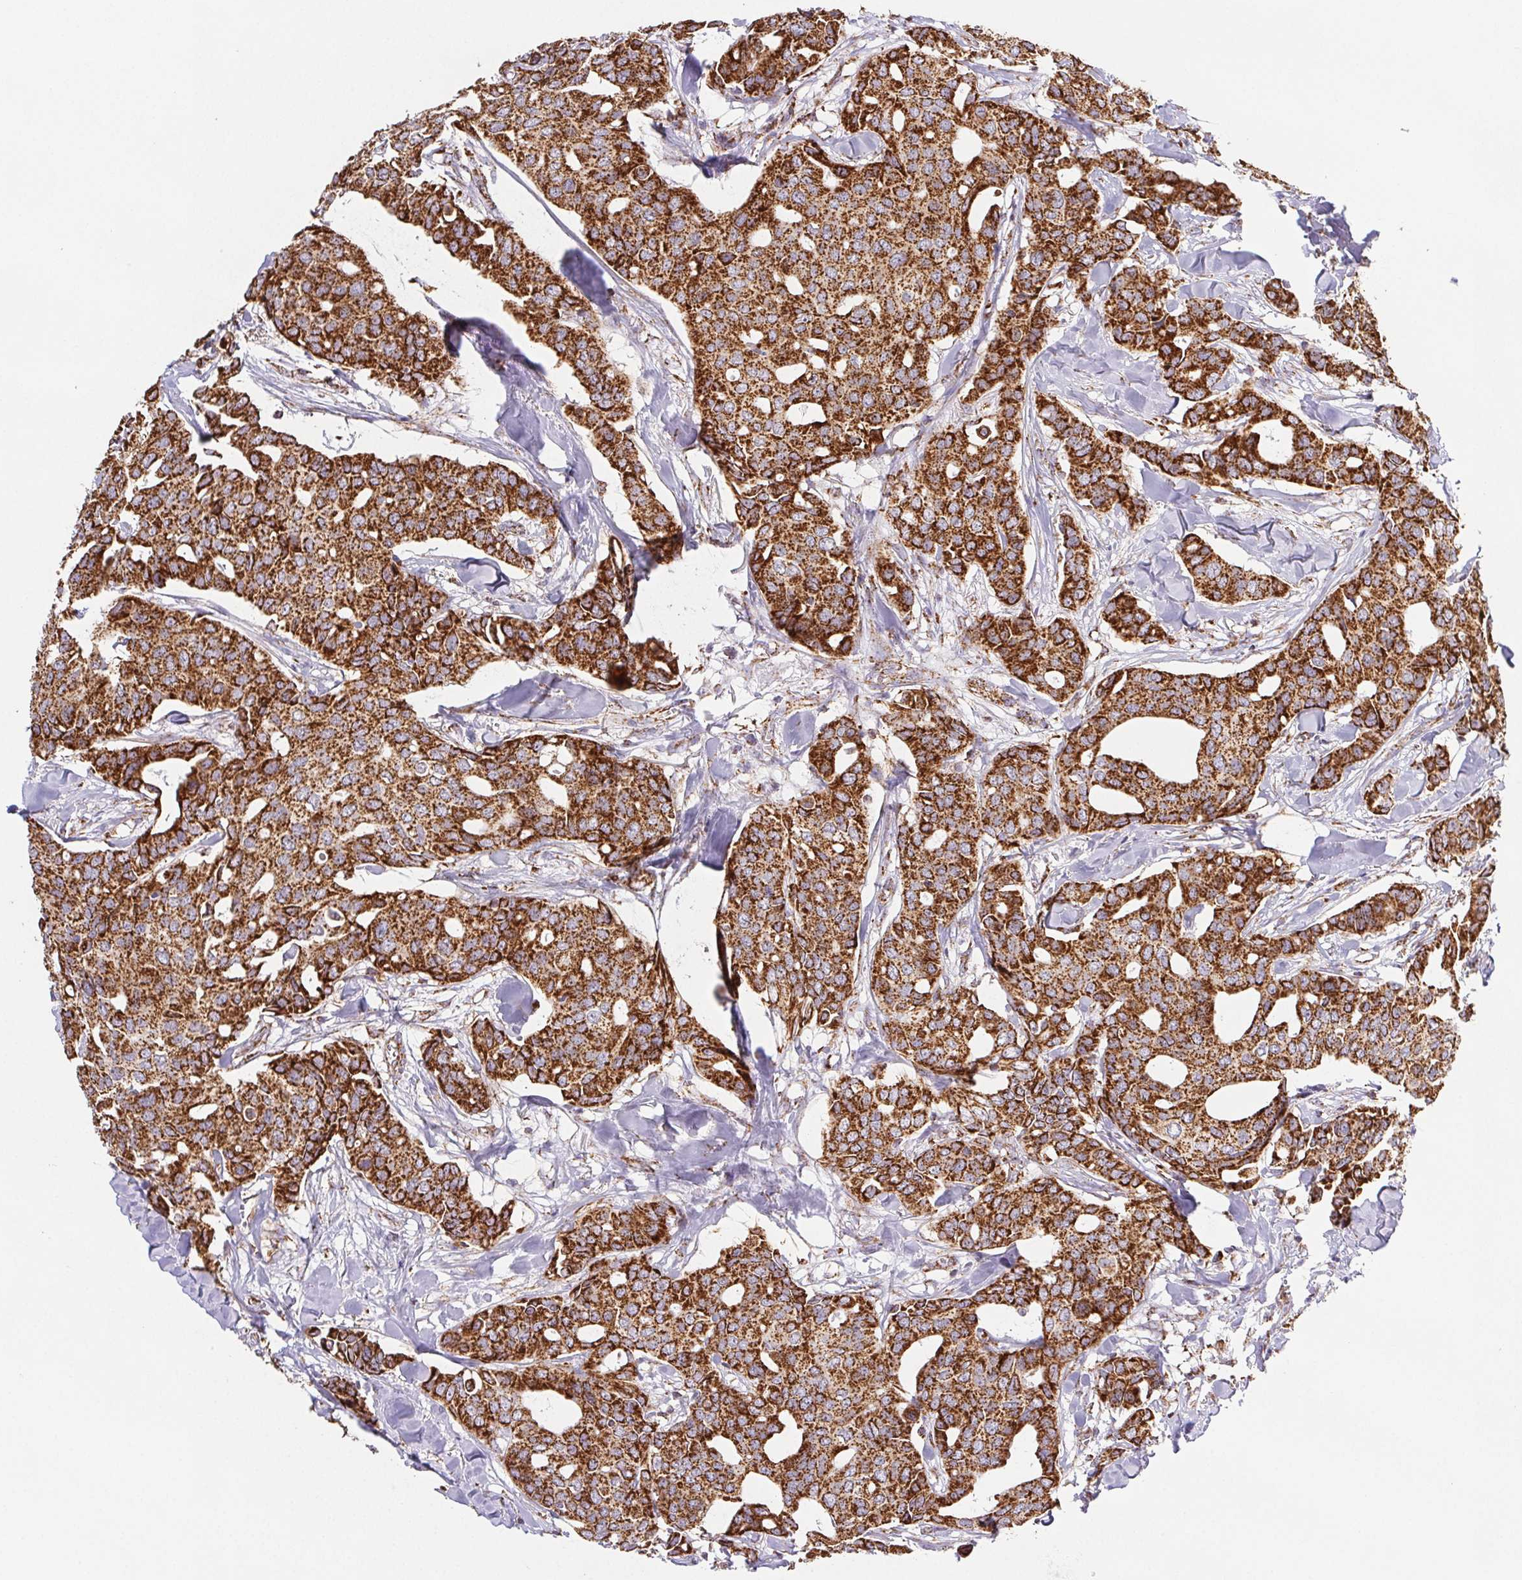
{"staining": {"intensity": "strong", "quantity": ">75%", "location": "cytoplasmic/membranous"}, "tissue": "breast cancer", "cell_type": "Tumor cells", "image_type": "cancer", "snomed": [{"axis": "morphology", "description": "Duct carcinoma"}, {"axis": "topography", "description": "Breast"}], "caption": "Approximately >75% of tumor cells in human intraductal carcinoma (breast) demonstrate strong cytoplasmic/membranous protein staining as visualized by brown immunohistochemical staining.", "gene": "NIPSNAP2", "patient": {"sex": "female", "age": 54}}